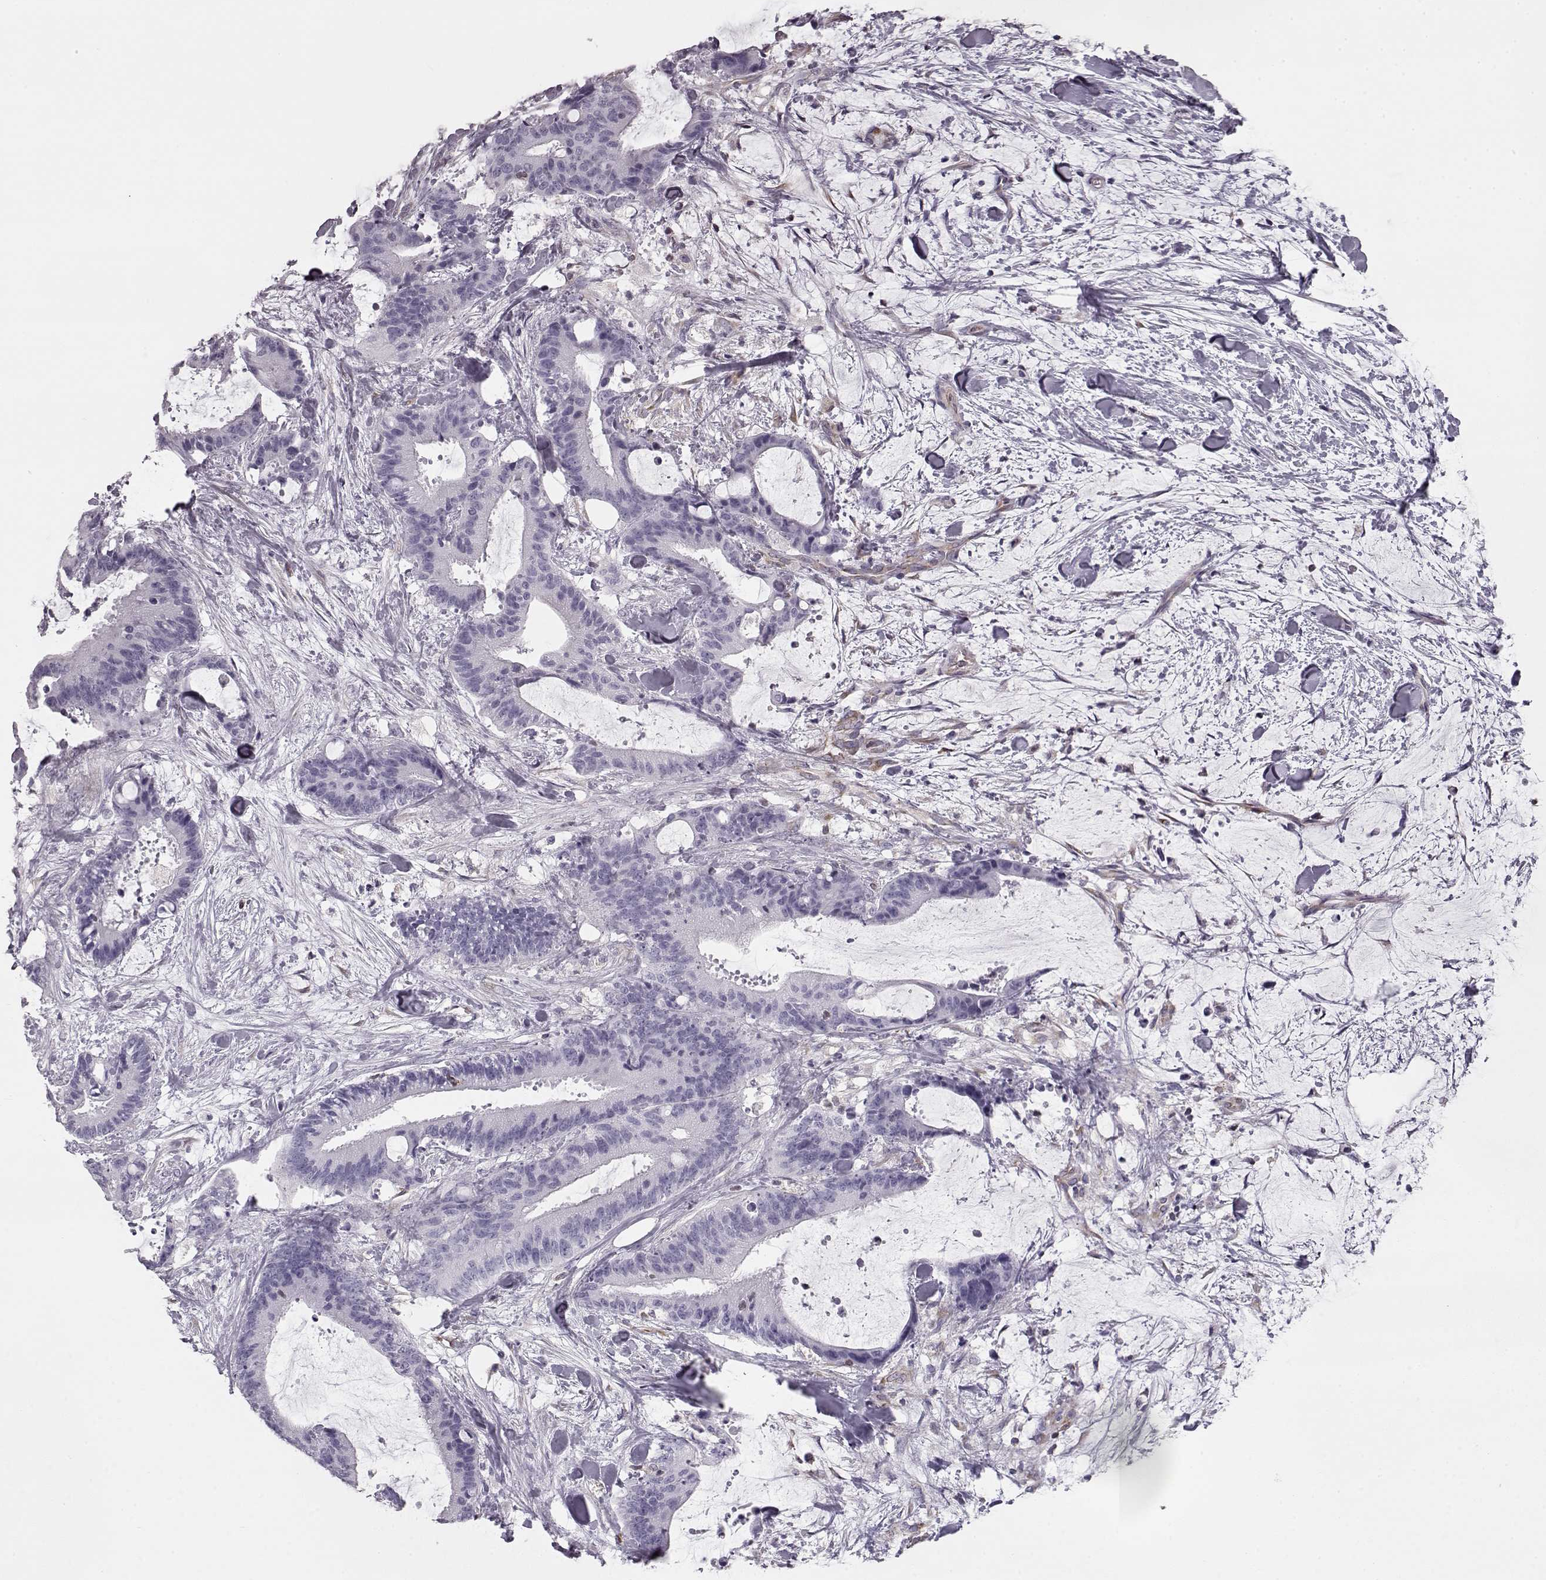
{"staining": {"intensity": "negative", "quantity": "none", "location": "none"}, "tissue": "liver cancer", "cell_type": "Tumor cells", "image_type": "cancer", "snomed": [{"axis": "morphology", "description": "Cholangiocarcinoma"}, {"axis": "topography", "description": "Liver"}], "caption": "This is a photomicrograph of immunohistochemistry staining of liver cancer (cholangiocarcinoma), which shows no positivity in tumor cells.", "gene": "ELOVL5", "patient": {"sex": "female", "age": 73}}